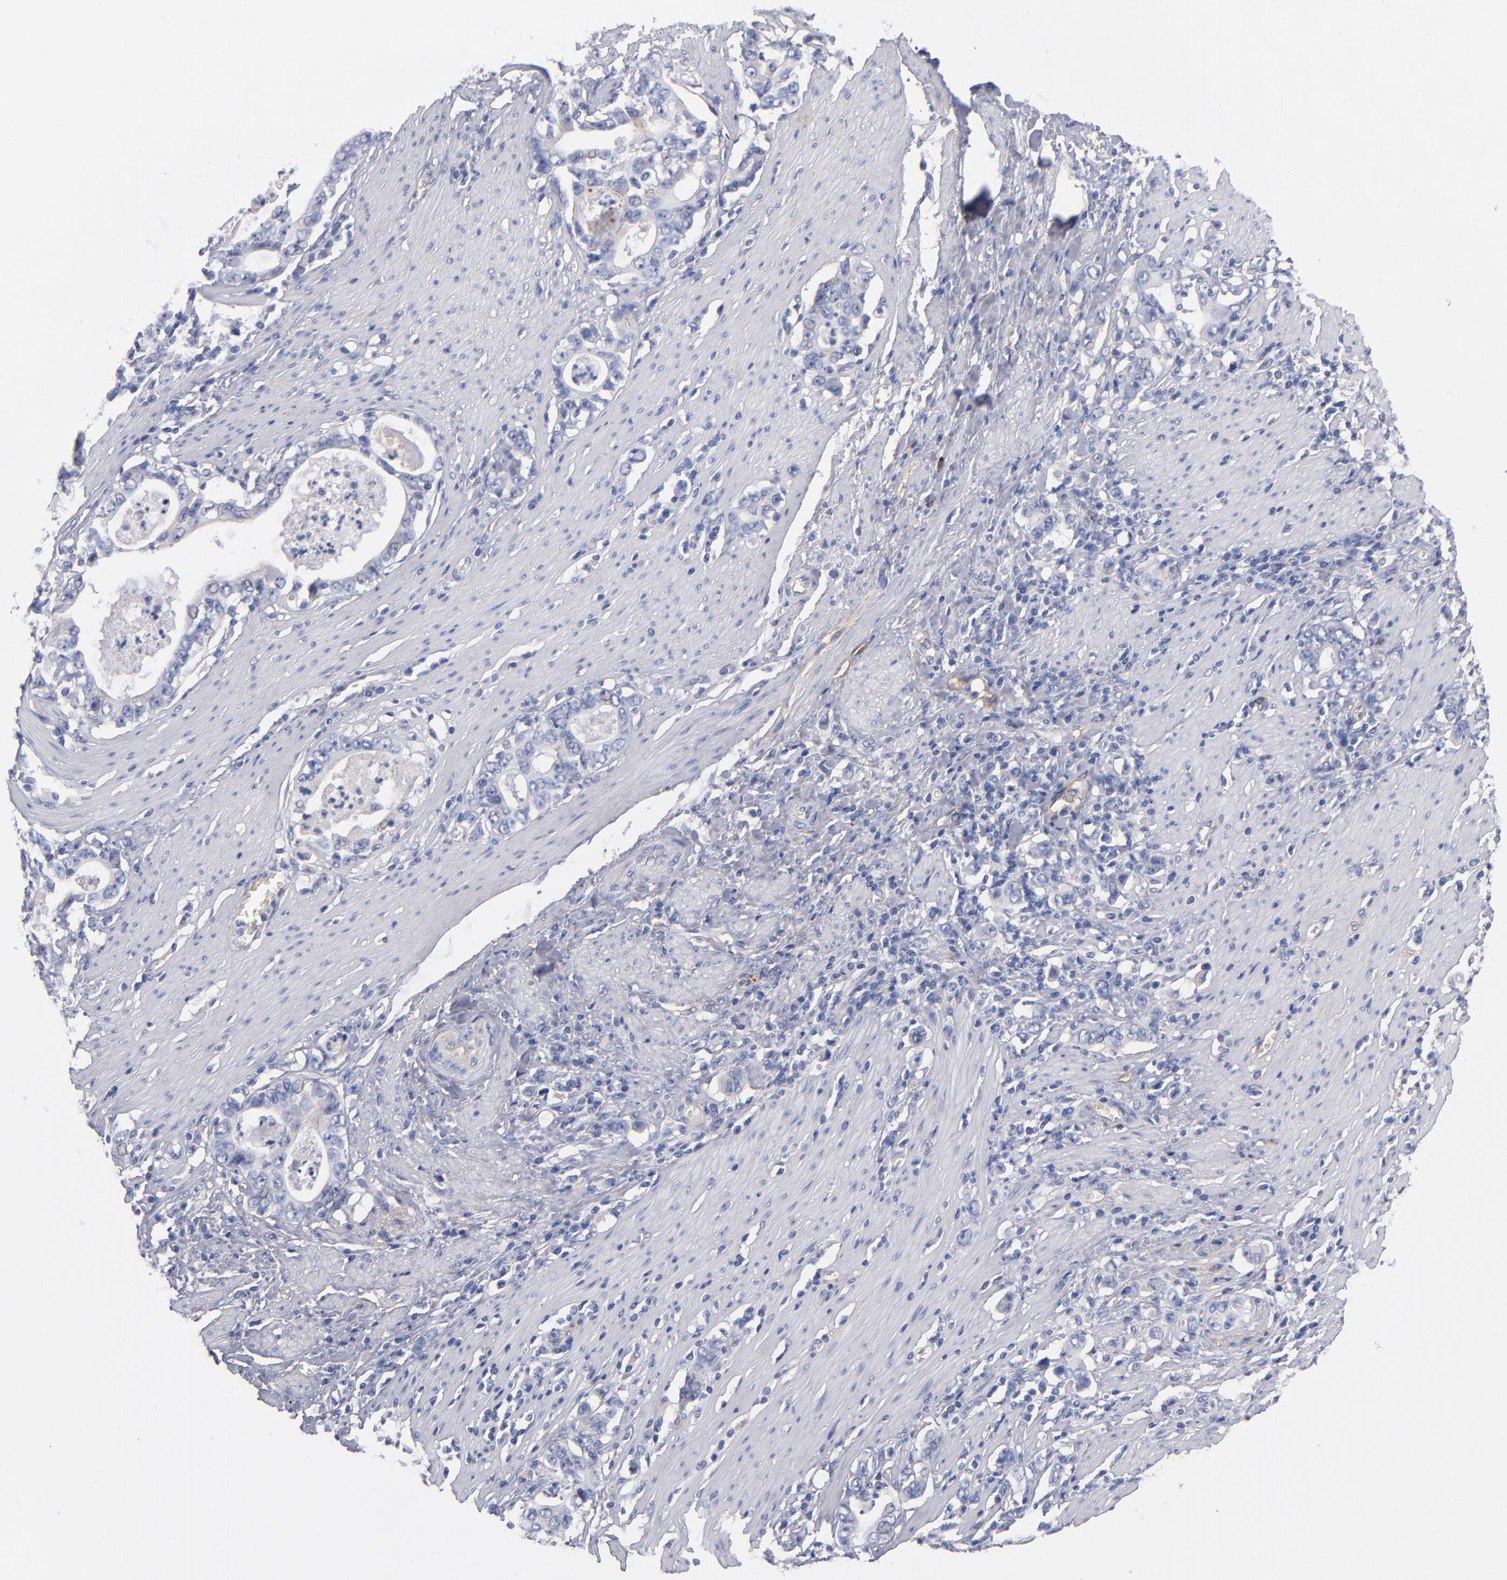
{"staining": {"intensity": "negative", "quantity": "none", "location": "none"}, "tissue": "stomach cancer", "cell_type": "Tumor cells", "image_type": "cancer", "snomed": [{"axis": "morphology", "description": "Adenocarcinoma, NOS"}, {"axis": "topography", "description": "Stomach, lower"}], "caption": "Immunohistochemistry image of neoplastic tissue: adenocarcinoma (stomach) stained with DAB shows no significant protein expression in tumor cells.", "gene": "PLSCR4", "patient": {"sex": "female", "age": 72}}